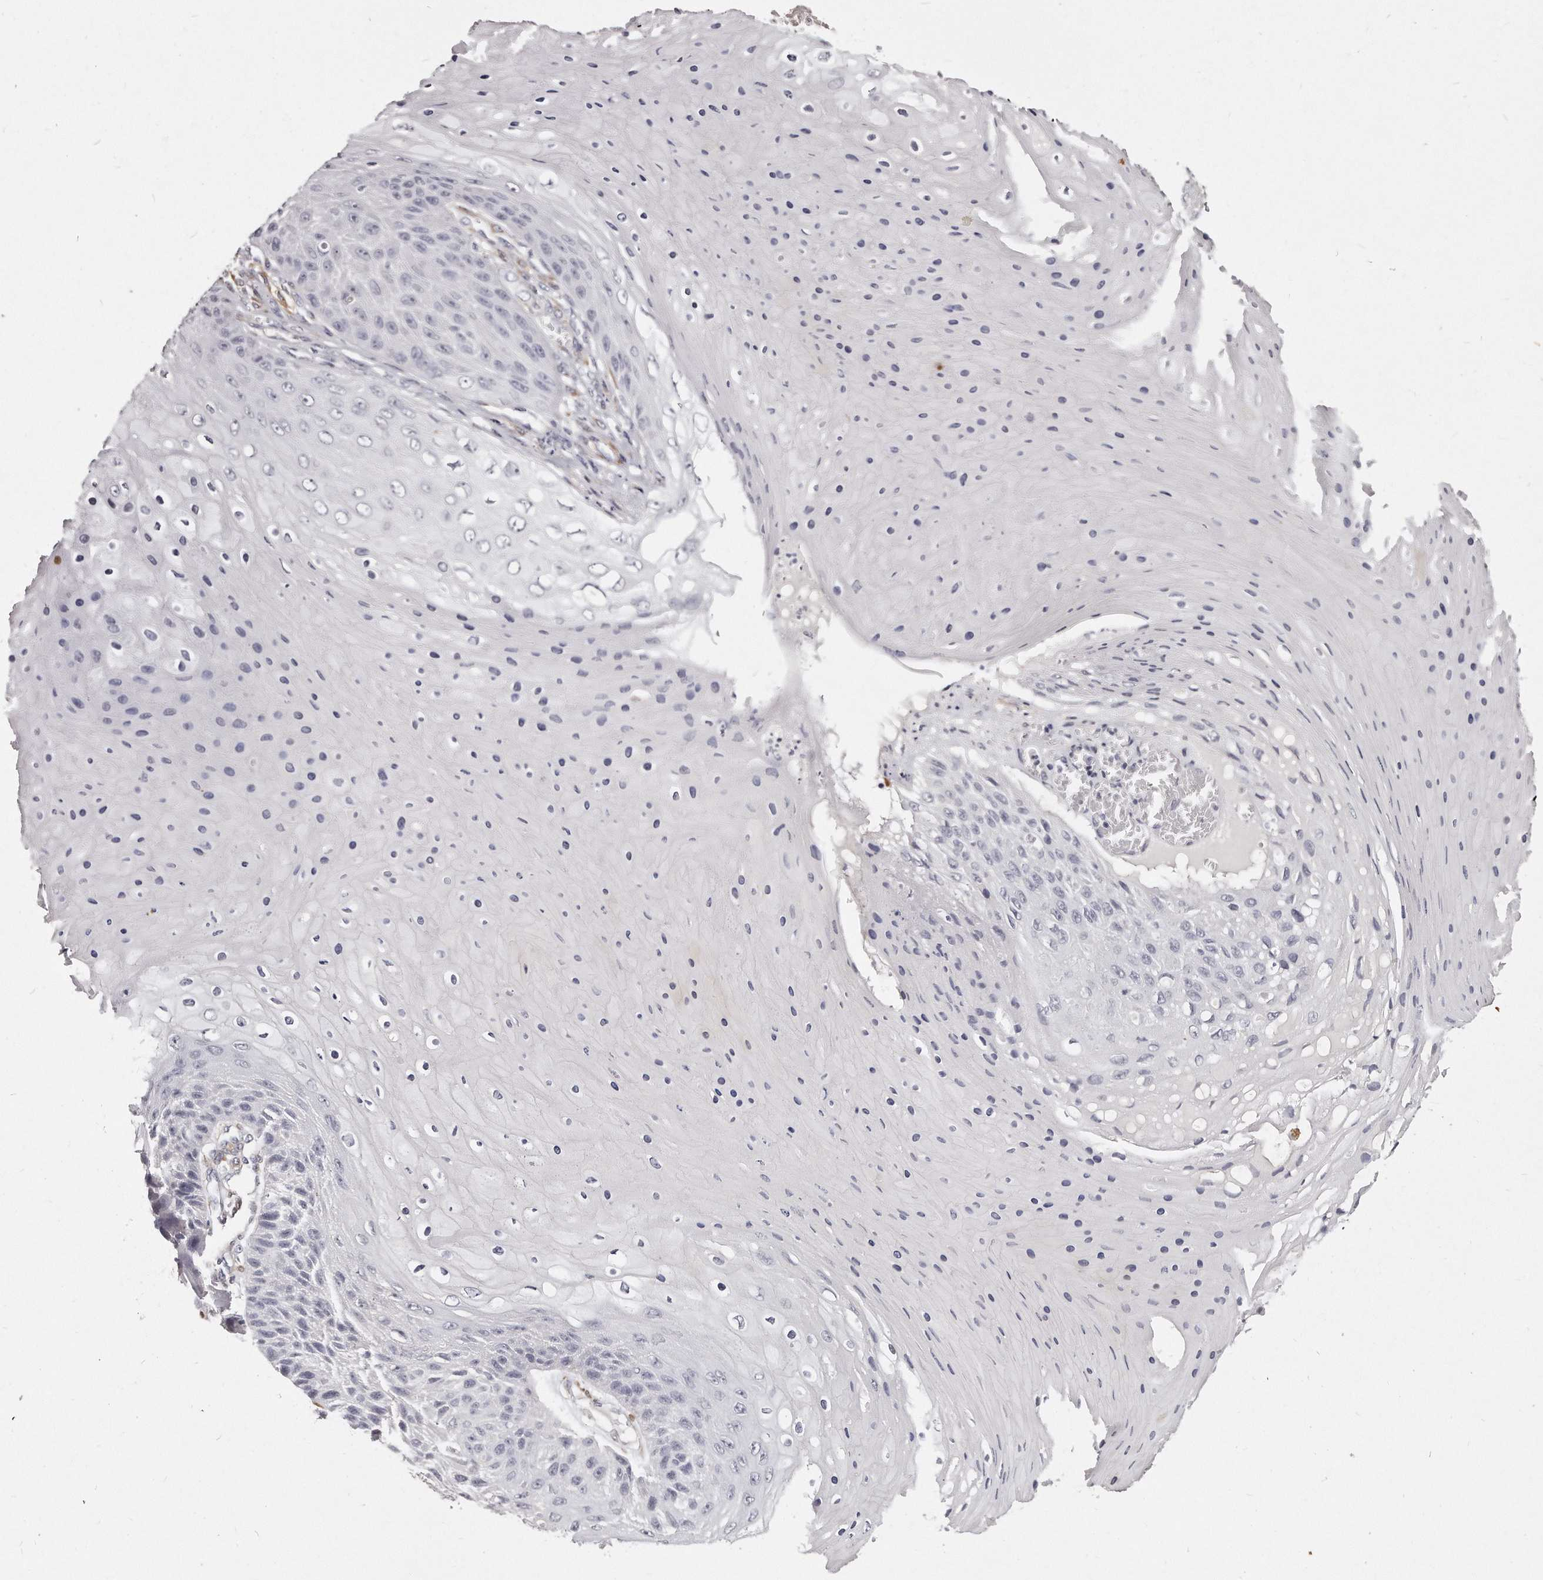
{"staining": {"intensity": "negative", "quantity": "none", "location": "none"}, "tissue": "skin cancer", "cell_type": "Tumor cells", "image_type": "cancer", "snomed": [{"axis": "morphology", "description": "Squamous cell carcinoma, NOS"}, {"axis": "topography", "description": "Skin"}], "caption": "A photomicrograph of human skin squamous cell carcinoma is negative for staining in tumor cells.", "gene": "LMOD1", "patient": {"sex": "female", "age": 88}}